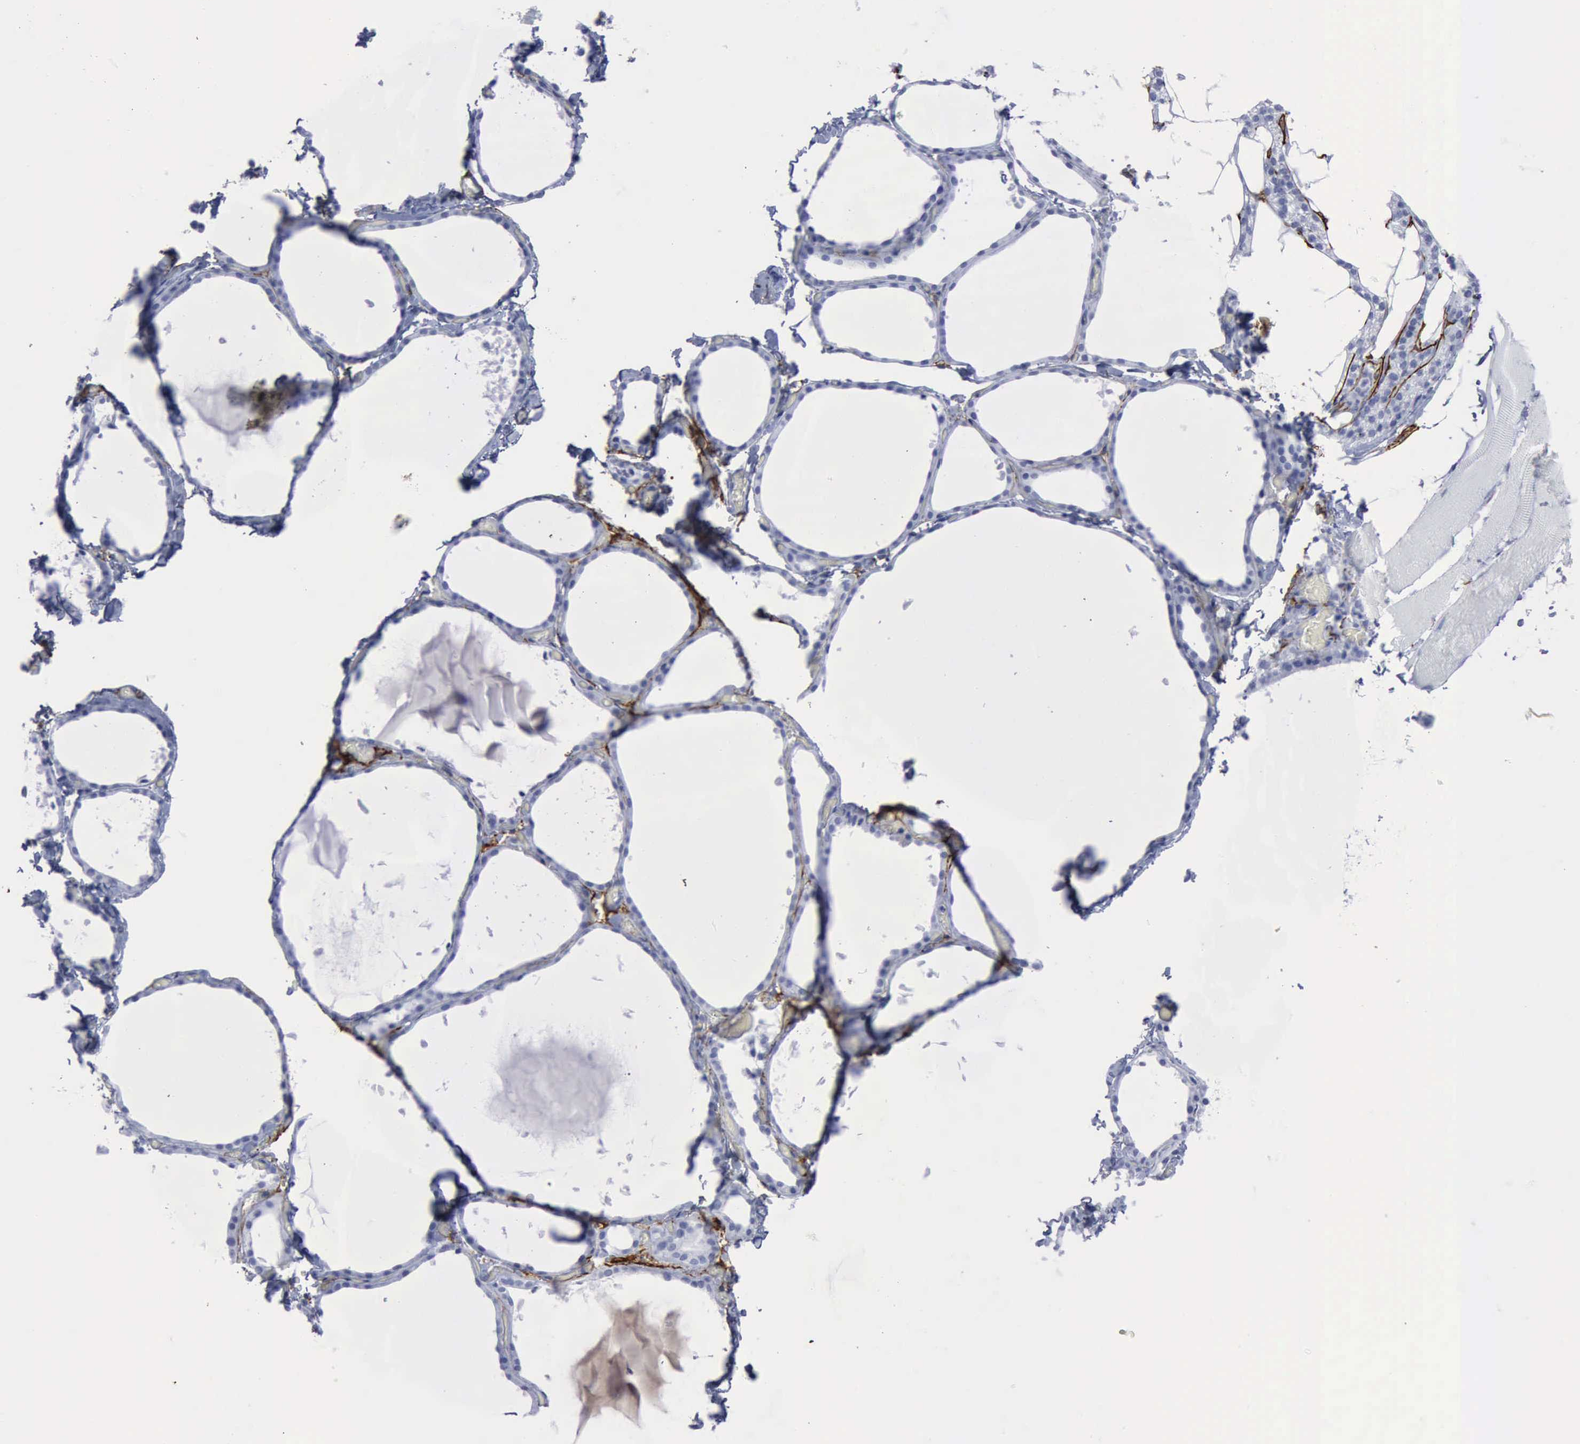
{"staining": {"intensity": "negative", "quantity": "none", "location": "none"}, "tissue": "thyroid gland", "cell_type": "Glandular cells", "image_type": "normal", "snomed": [{"axis": "morphology", "description": "Normal tissue, NOS"}, {"axis": "topography", "description": "Thyroid gland"}], "caption": "Glandular cells are negative for protein expression in unremarkable human thyroid gland. (IHC, brightfield microscopy, high magnification).", "gene": "NGFR", "patient": {"sex": "female", "age": 22}}